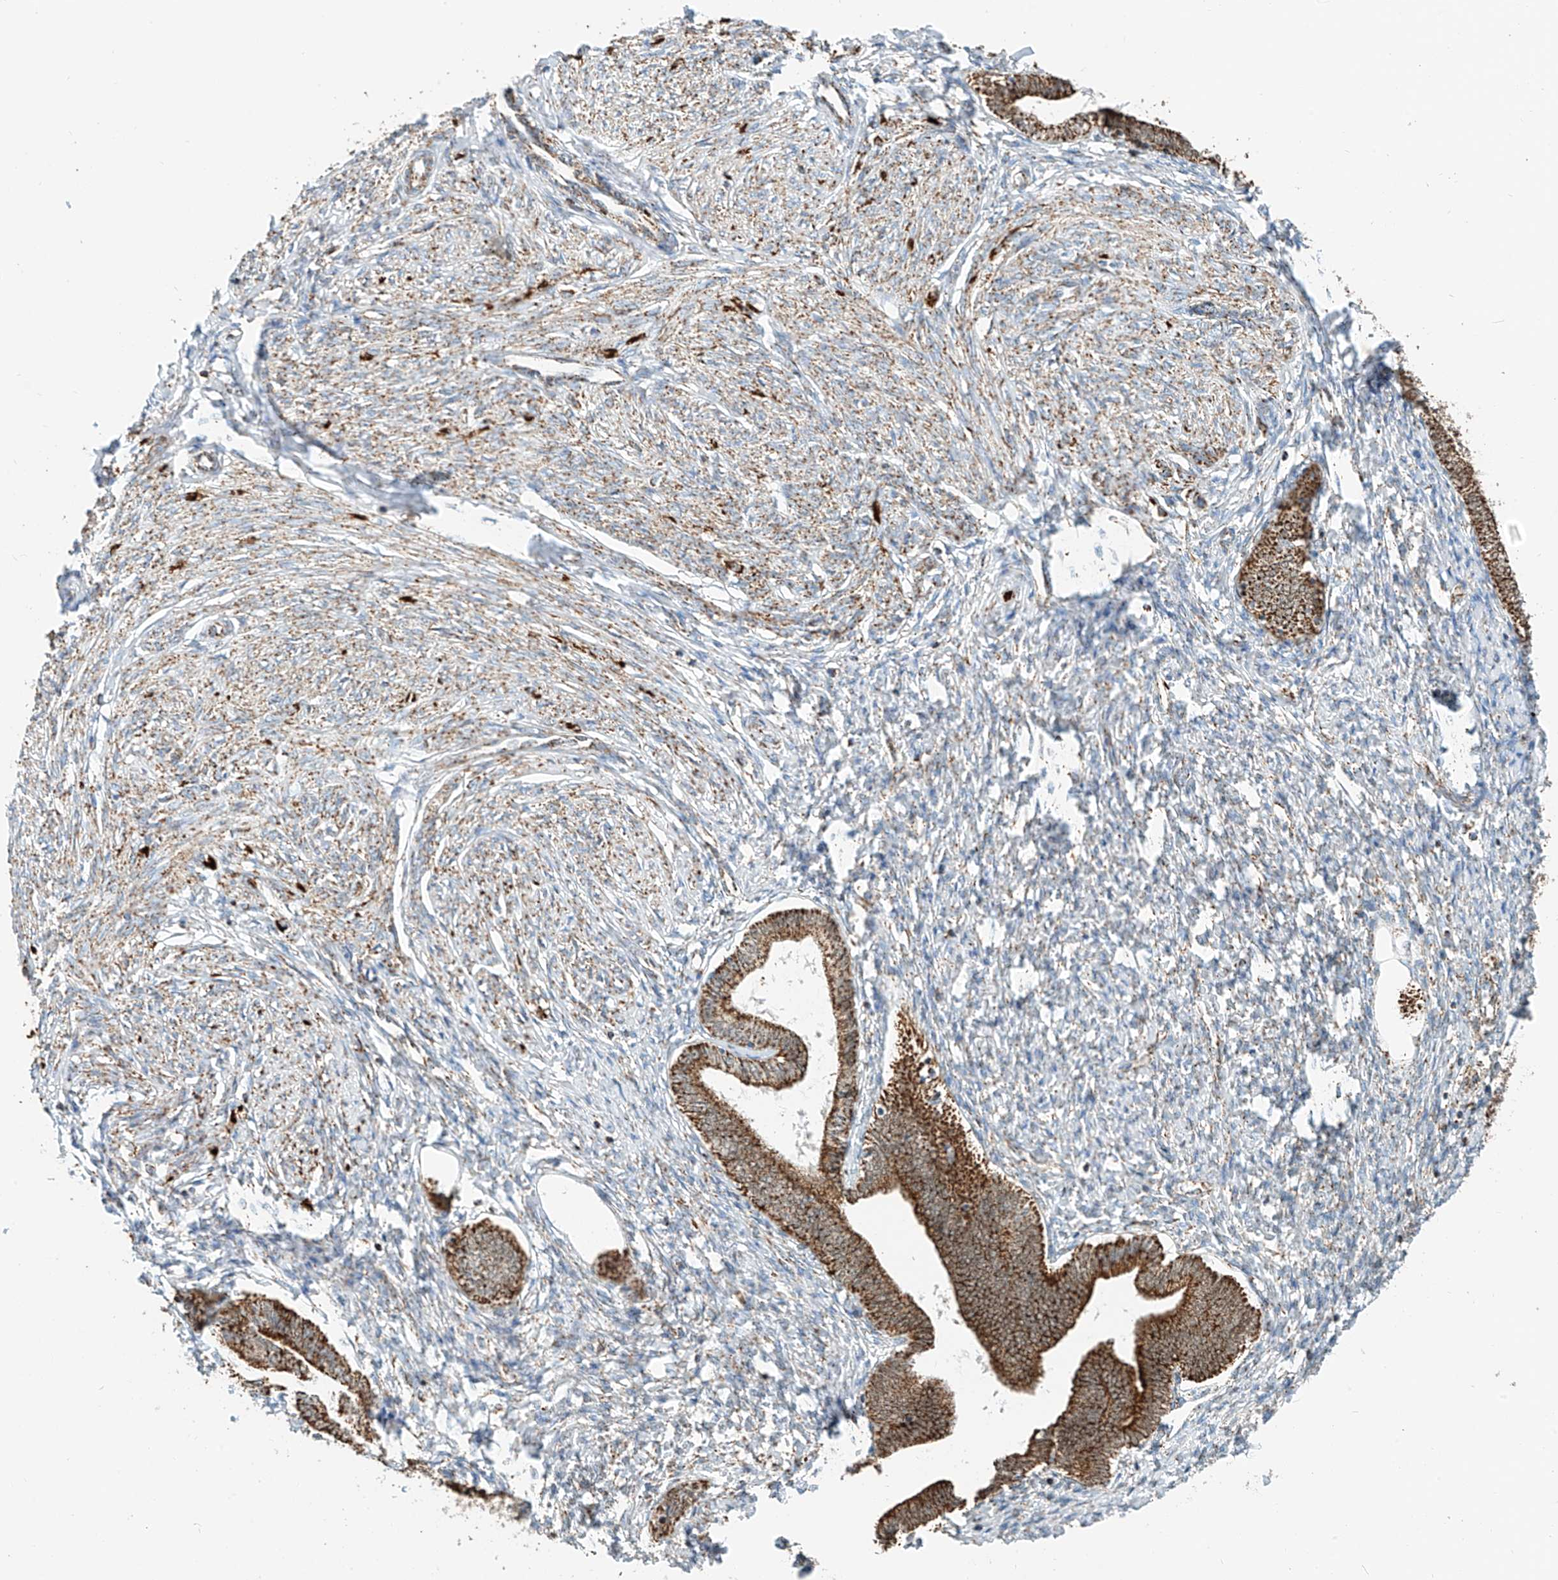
{"staining": {"intensity": "weak", "quantity": "<25%", "location": "cytoplasmic/membranous"}, "tissue": "endometrium", "cell_type": "Cells in endometrial stroma", "image_type": "normal", "snomed": [{"axis": "morphology", "description": "Normal tissue, NOS"}, {"axis": "topography", "description": "Endometrium"}], "caption": "This is an IHC photomicrograph of benign endometrium. There is no staining in cells in endometrial stroma.", "gene": "PPA2", "patient": {"sex": "female", "age": 72}}